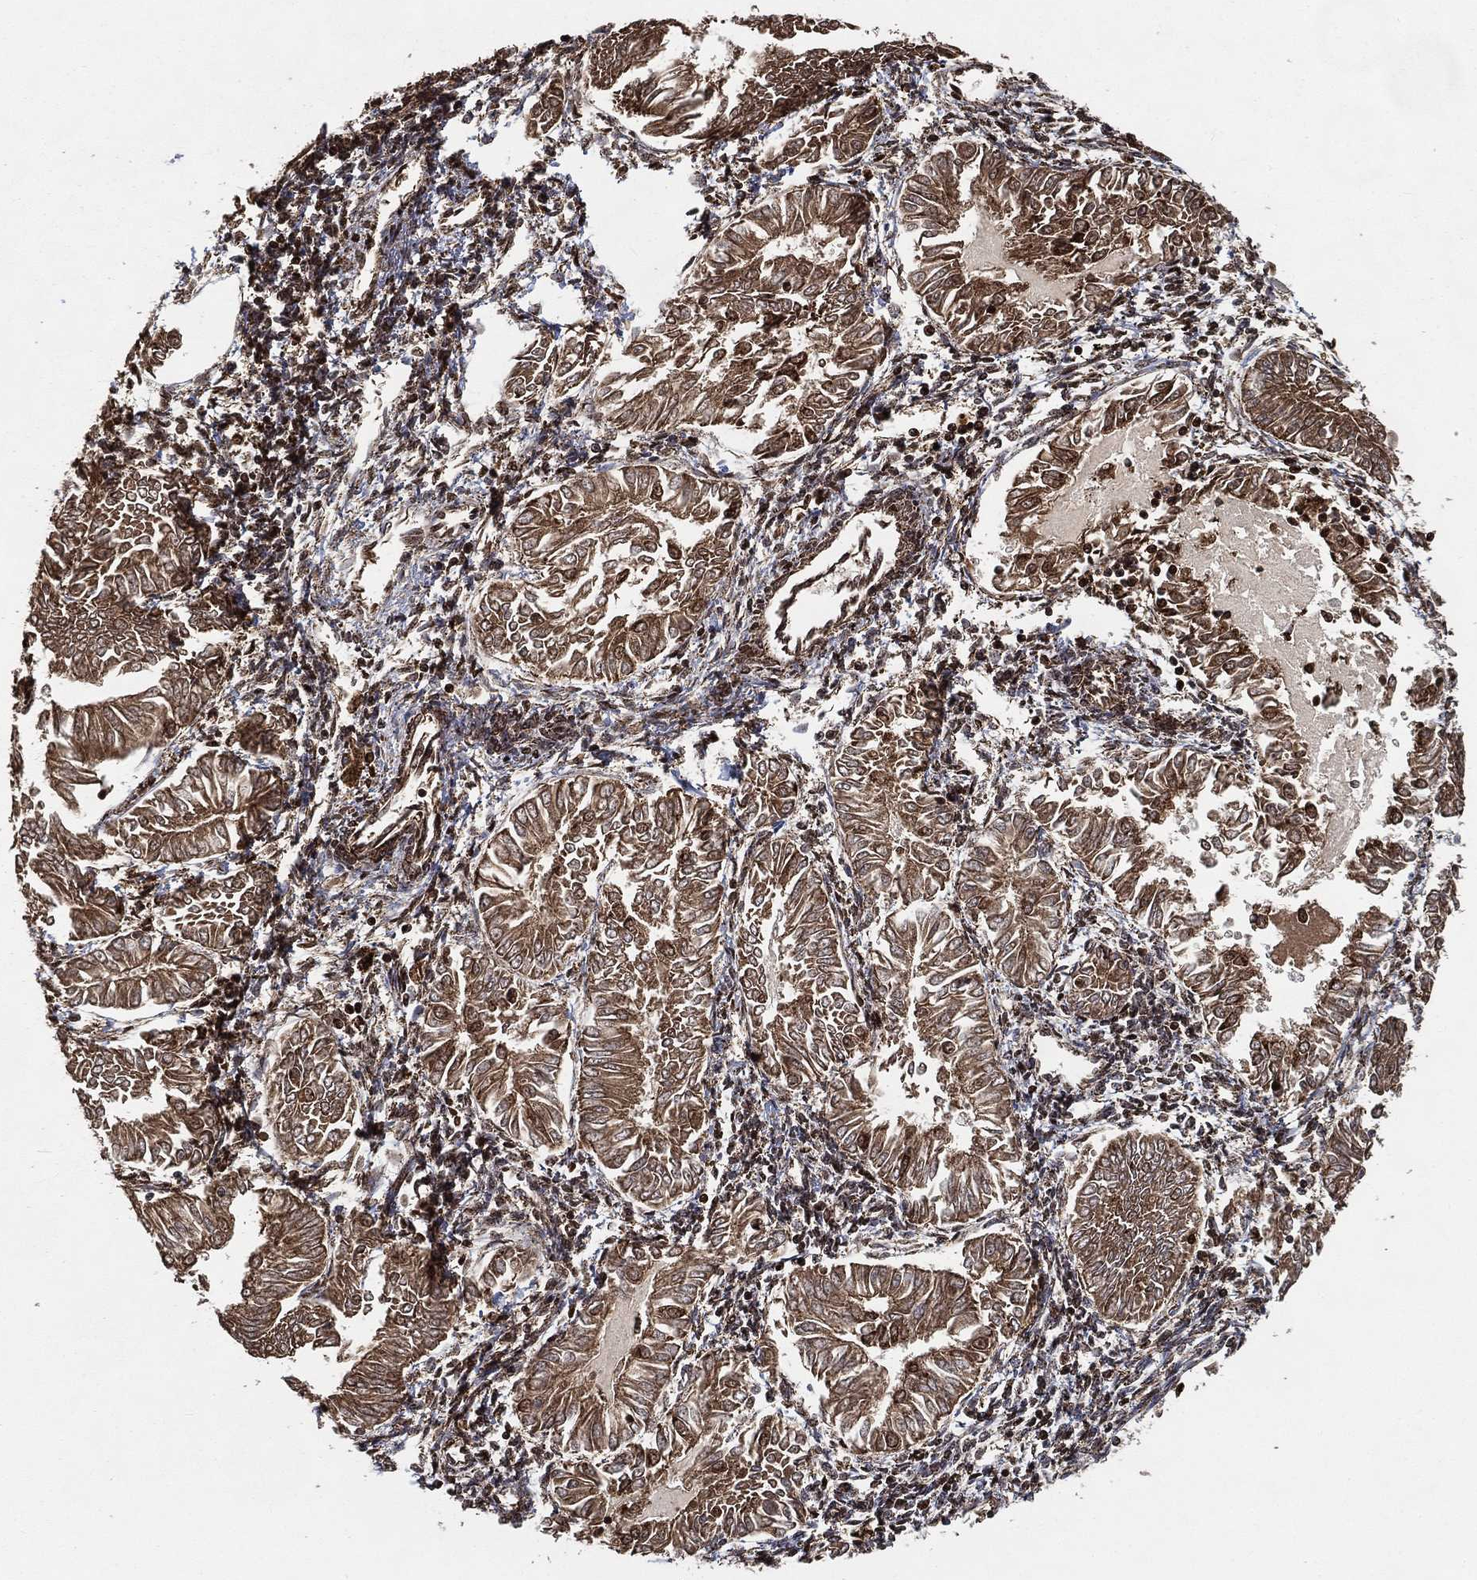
{"staining": {"intensity": "strong", "quantity": ">75%", "location": "cytoplasmic/membranous"}, "tissue": "endometrial cancer", "cell_type": "Tumor cells", "image_type": "cancer", "snomed": [{"axis": "morphology", "description": "Adenocarcinoma, NOS"}, {"axis": "topography", "description": "Endometrium"}], "caption": "Human endometrial cancer (adenocarcinoma) stained with a brown dye reveals strong cytoplasmic/membranous positive staining in about >75% of tumor cells.", "gene": "SLC38A7", "patient": {"sex": "female", "age": 53}}